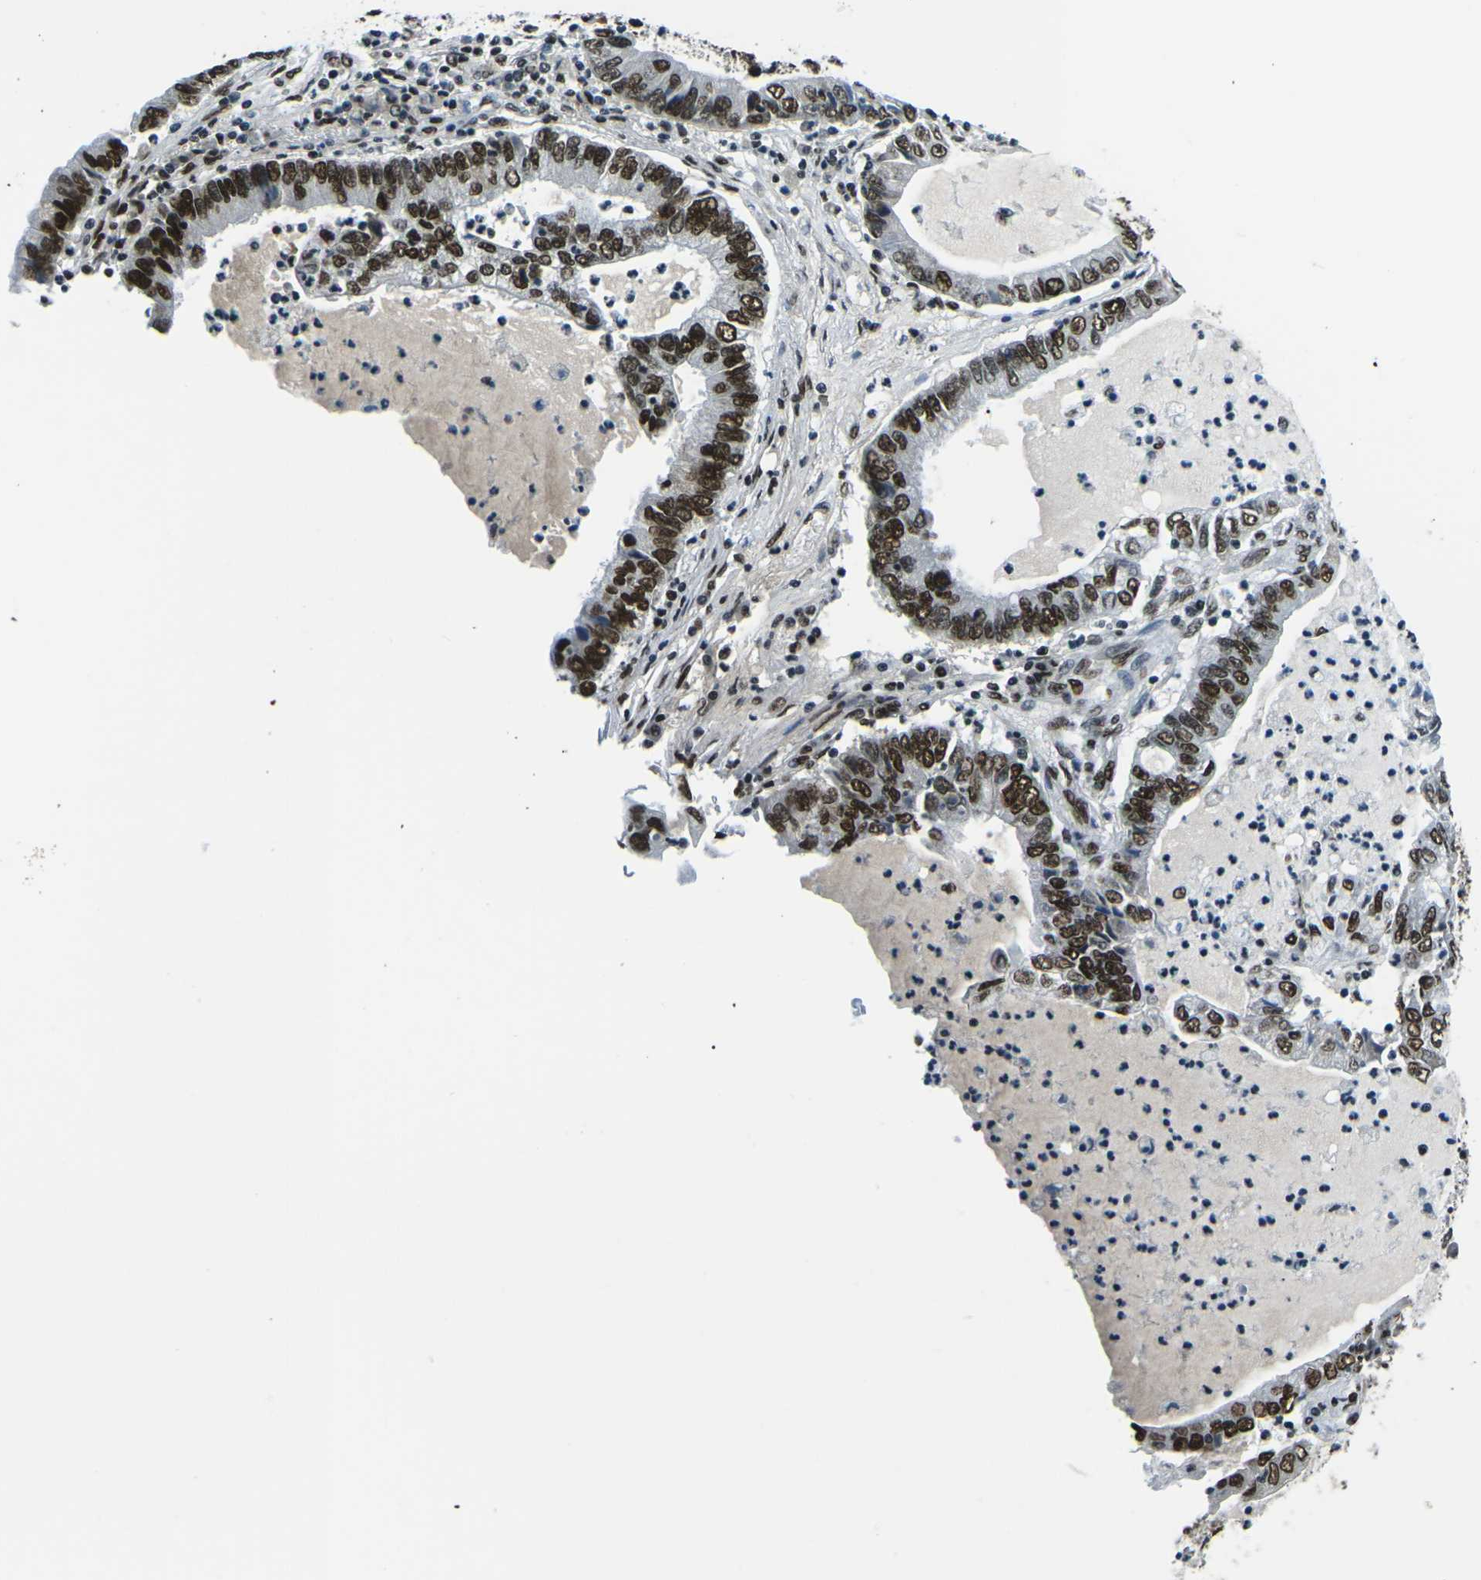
{"staining": {"intensity": "strong", "quantity": ">75%", "location": "nuclear"}, "tissue": "lung cancer", "cell_type": "Tumor cells", "image_type": "cancer", "snomed": [{"axis": "morphology", "description": "Adenocarcinoma, NOS"}, {"axis": "topography", "description": "Lung"}], "caption": "Lung adenocarcinoma was stained to show a protein in brown. There is high levels of strong nuclear expression in about >75% of tumor cells. The staining was performed using DAB (3,3'-diaminobenzidine) to visualize the protein expression in brown, while the nuclei were stained in blue with hematoxylin (Magnification: 20x).", "gene": "HNRNPL", "patient": {"sex": "female", "age": 51}}